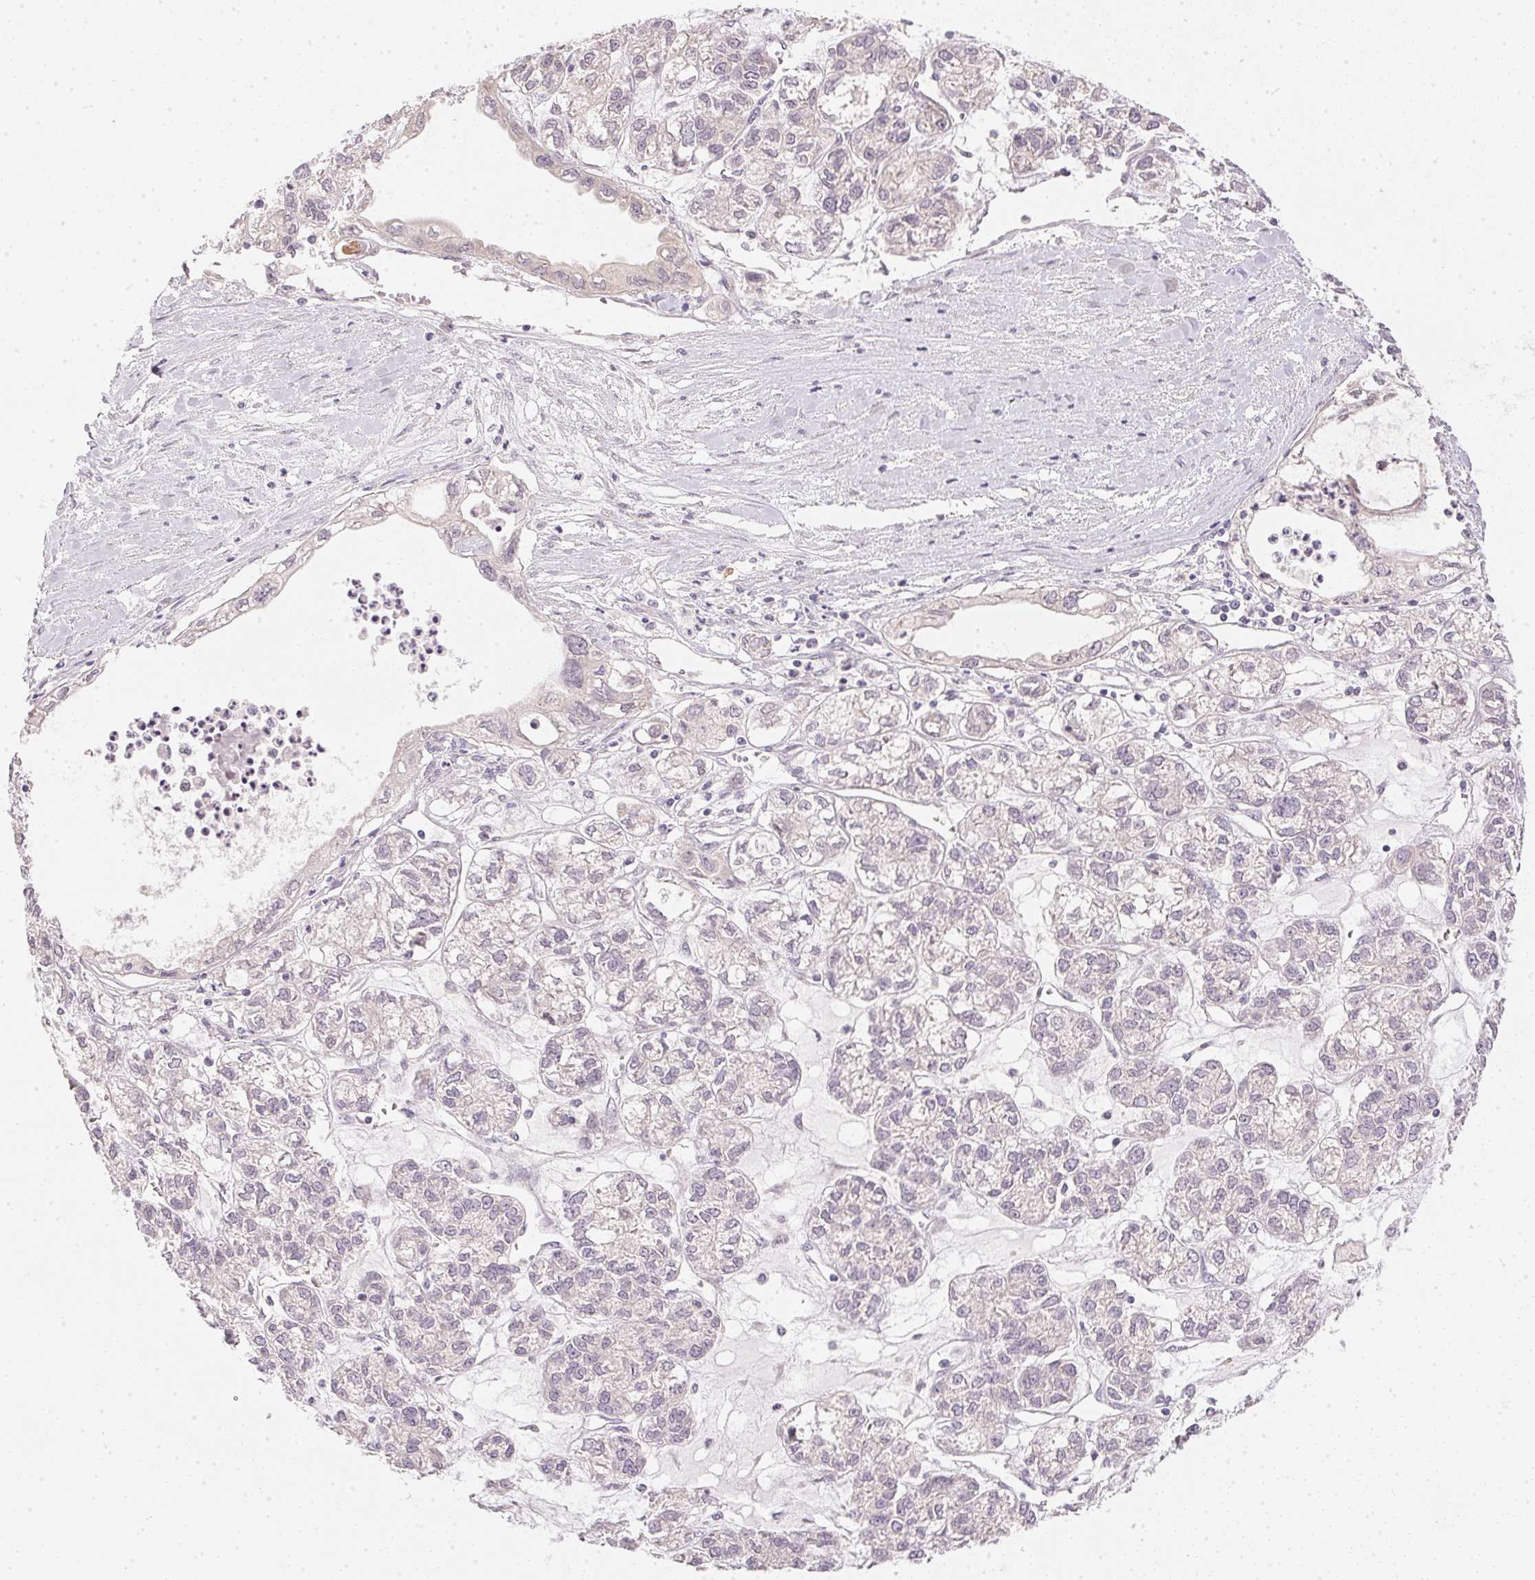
{"staining": {"intensity": "negative", "quantity": "none", "location": "none"}, "tissue": "ovarian cancer", "cell_type": "Tumor cells", "image_type": "cancer", "snomed": [{"axis": "morphology", "description": "Carcinoma, endometroid"}, {"axis": "topography", "description": "Ovary"}], "caption": "Photomicrograph shows no protein staining in tumor cells of endometroid carcinoma (ovarian) tissue.", "gene": "TTC23L", "patient": {"sex": "female", "age": 64}}